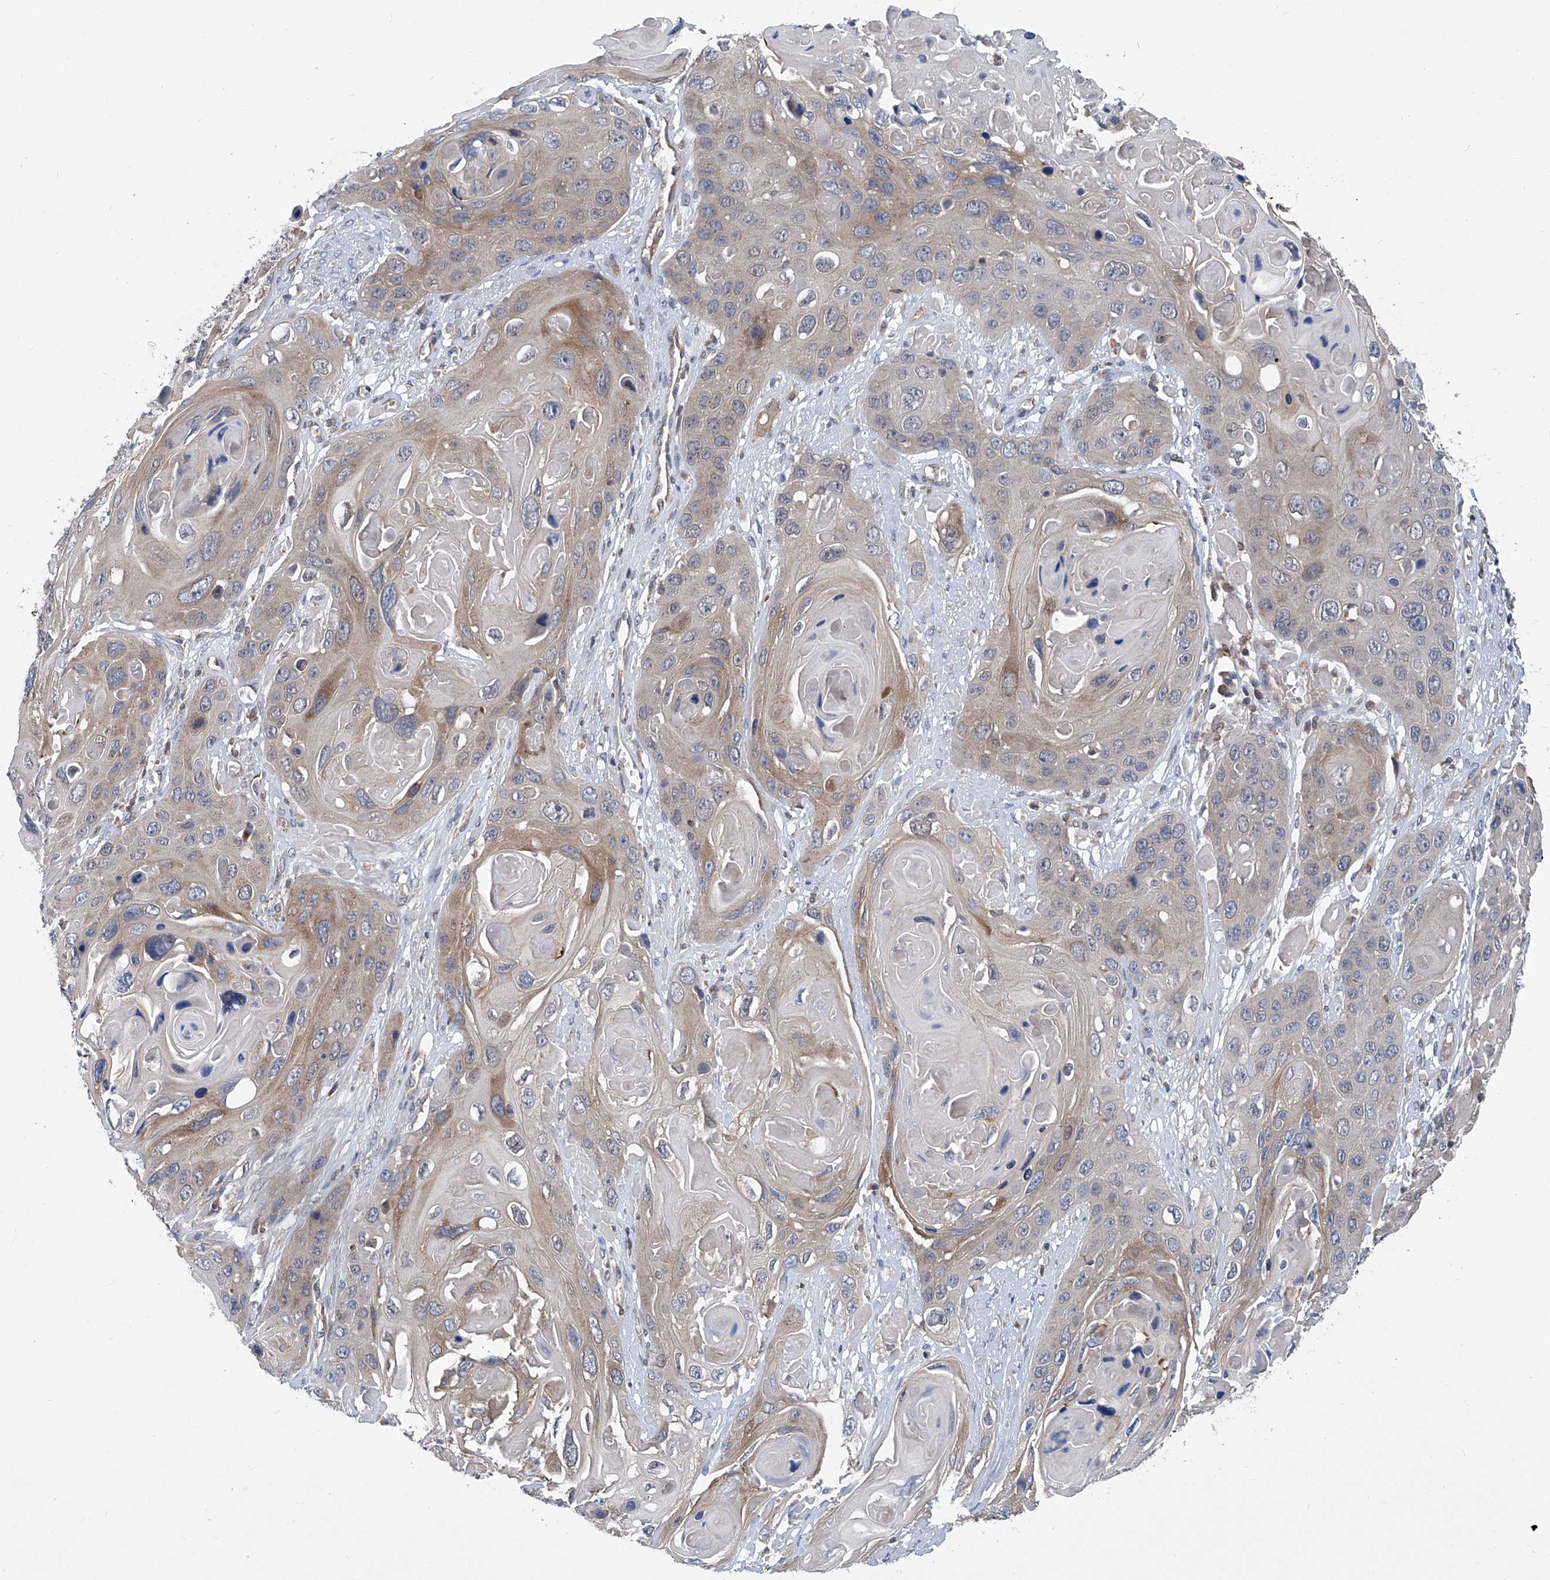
{"staining": {"intensity": "moderate", "quantity": "<25%", "location": "cytoplasmic/membranous"}, "tissue": "skin cancer", "cell_type": "Tumor cells", "image_type": "cancer", "snomed": [{"axis": "morphology", "description": "Squamous cell carcinoma, NOS"}, {"axis": "topography", "description": "Skin"}], "caption": "Human skin squamous cell carcinoma stained for a protein (brown) reveals moderate cytoplasmic/membranous positive expression in about <25% of tumor cells.", "gene": "TRIM38", "patient": {"sex": "male", "age": 55}}